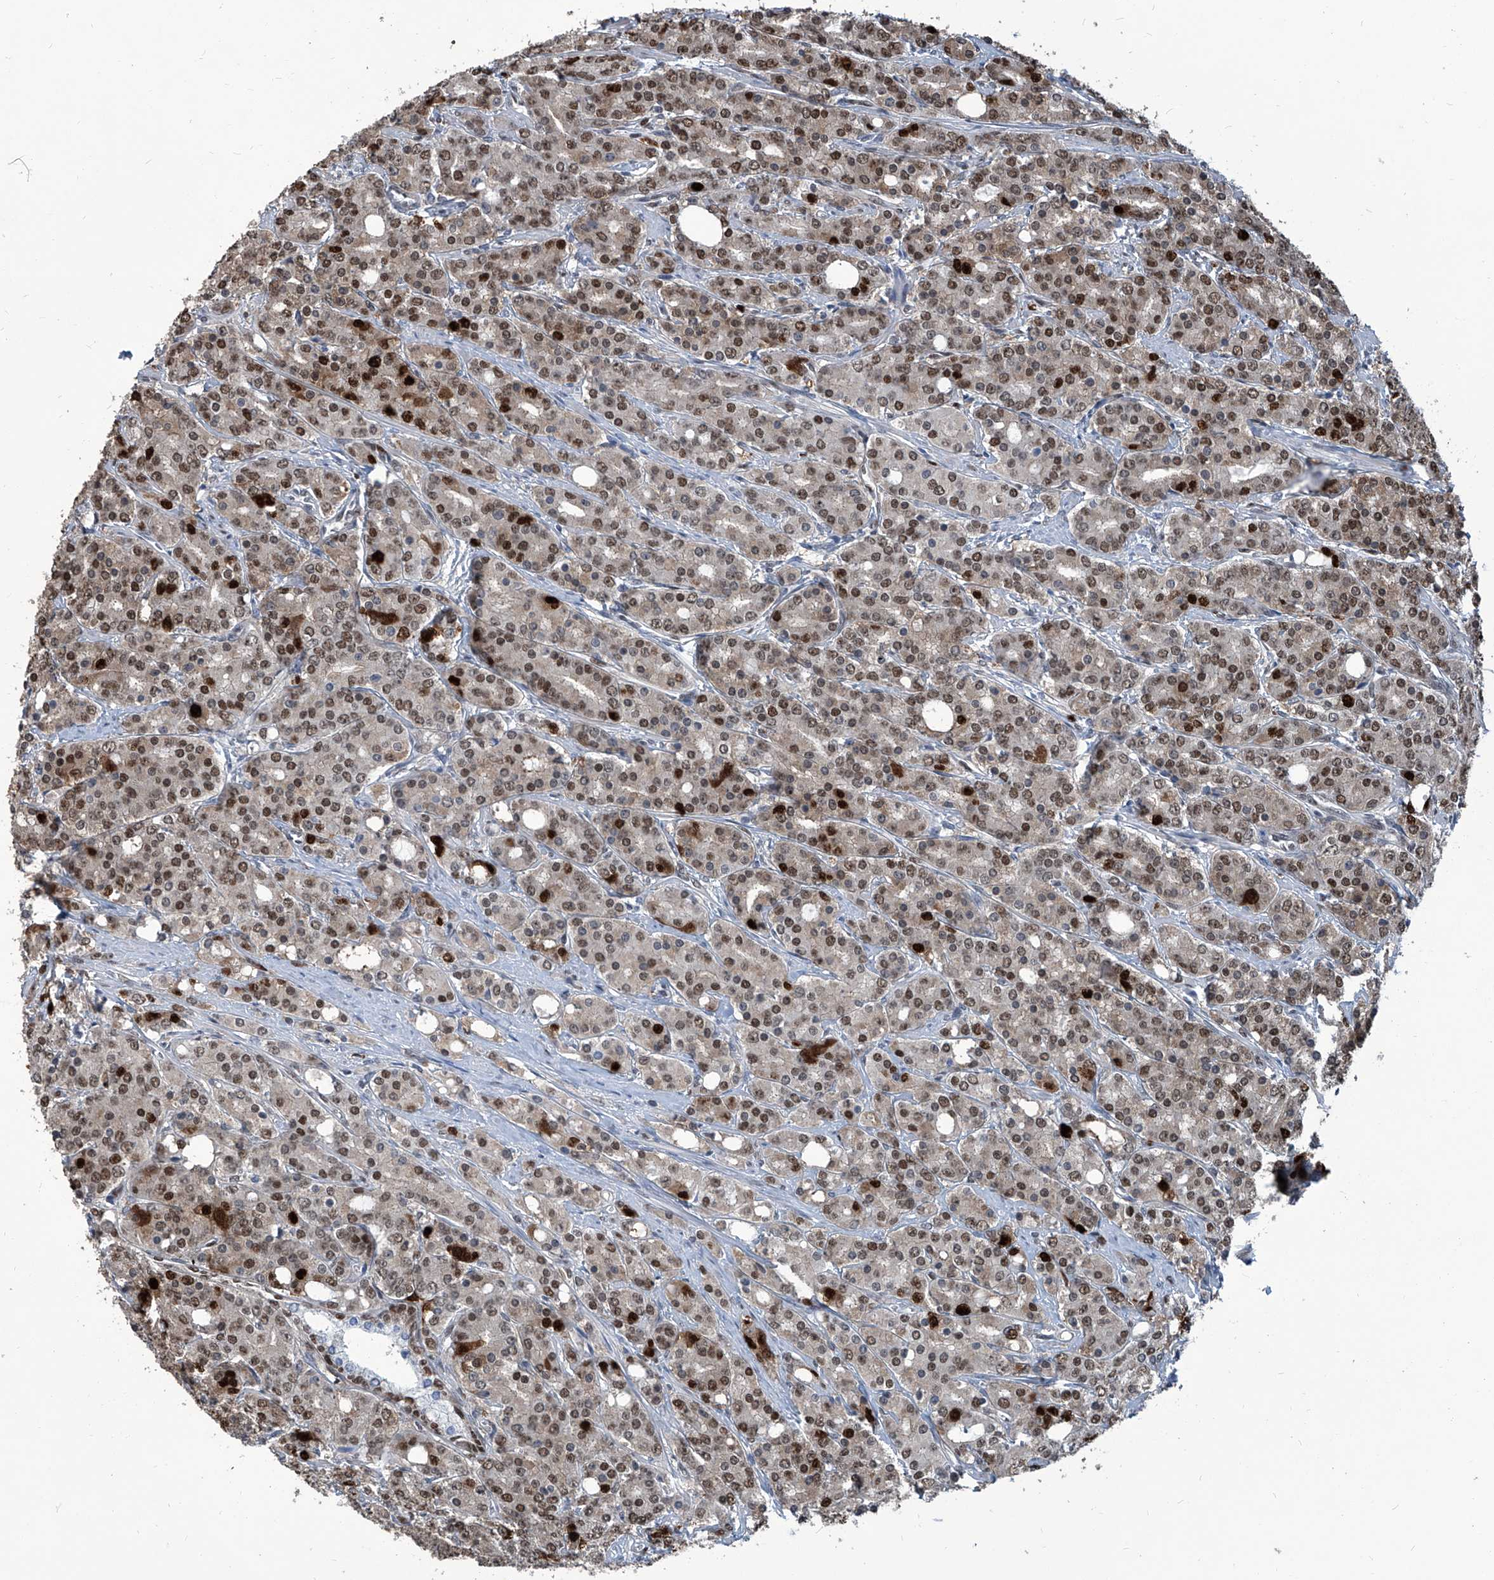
{"staining": {"intensity": "strong", "quantity": ">75%", "location": "nuclear"}, "tissue": "prostate cancer", "cell_type": "Tumor cells", "image_type": "cancer", "snomed": [{"axis": "morphology", "description": "Adenocarcinoma, High grade"}, {"axis": "topography", "description": "Prostate"}], "caption": "Tumor cells demonstrate strong nuclear staining in approximately >75% of cells in adenocarcinoma (high-grade) (prostate).", "gene": "PCNA", "patient": {"sex": "male", "age": 62}}